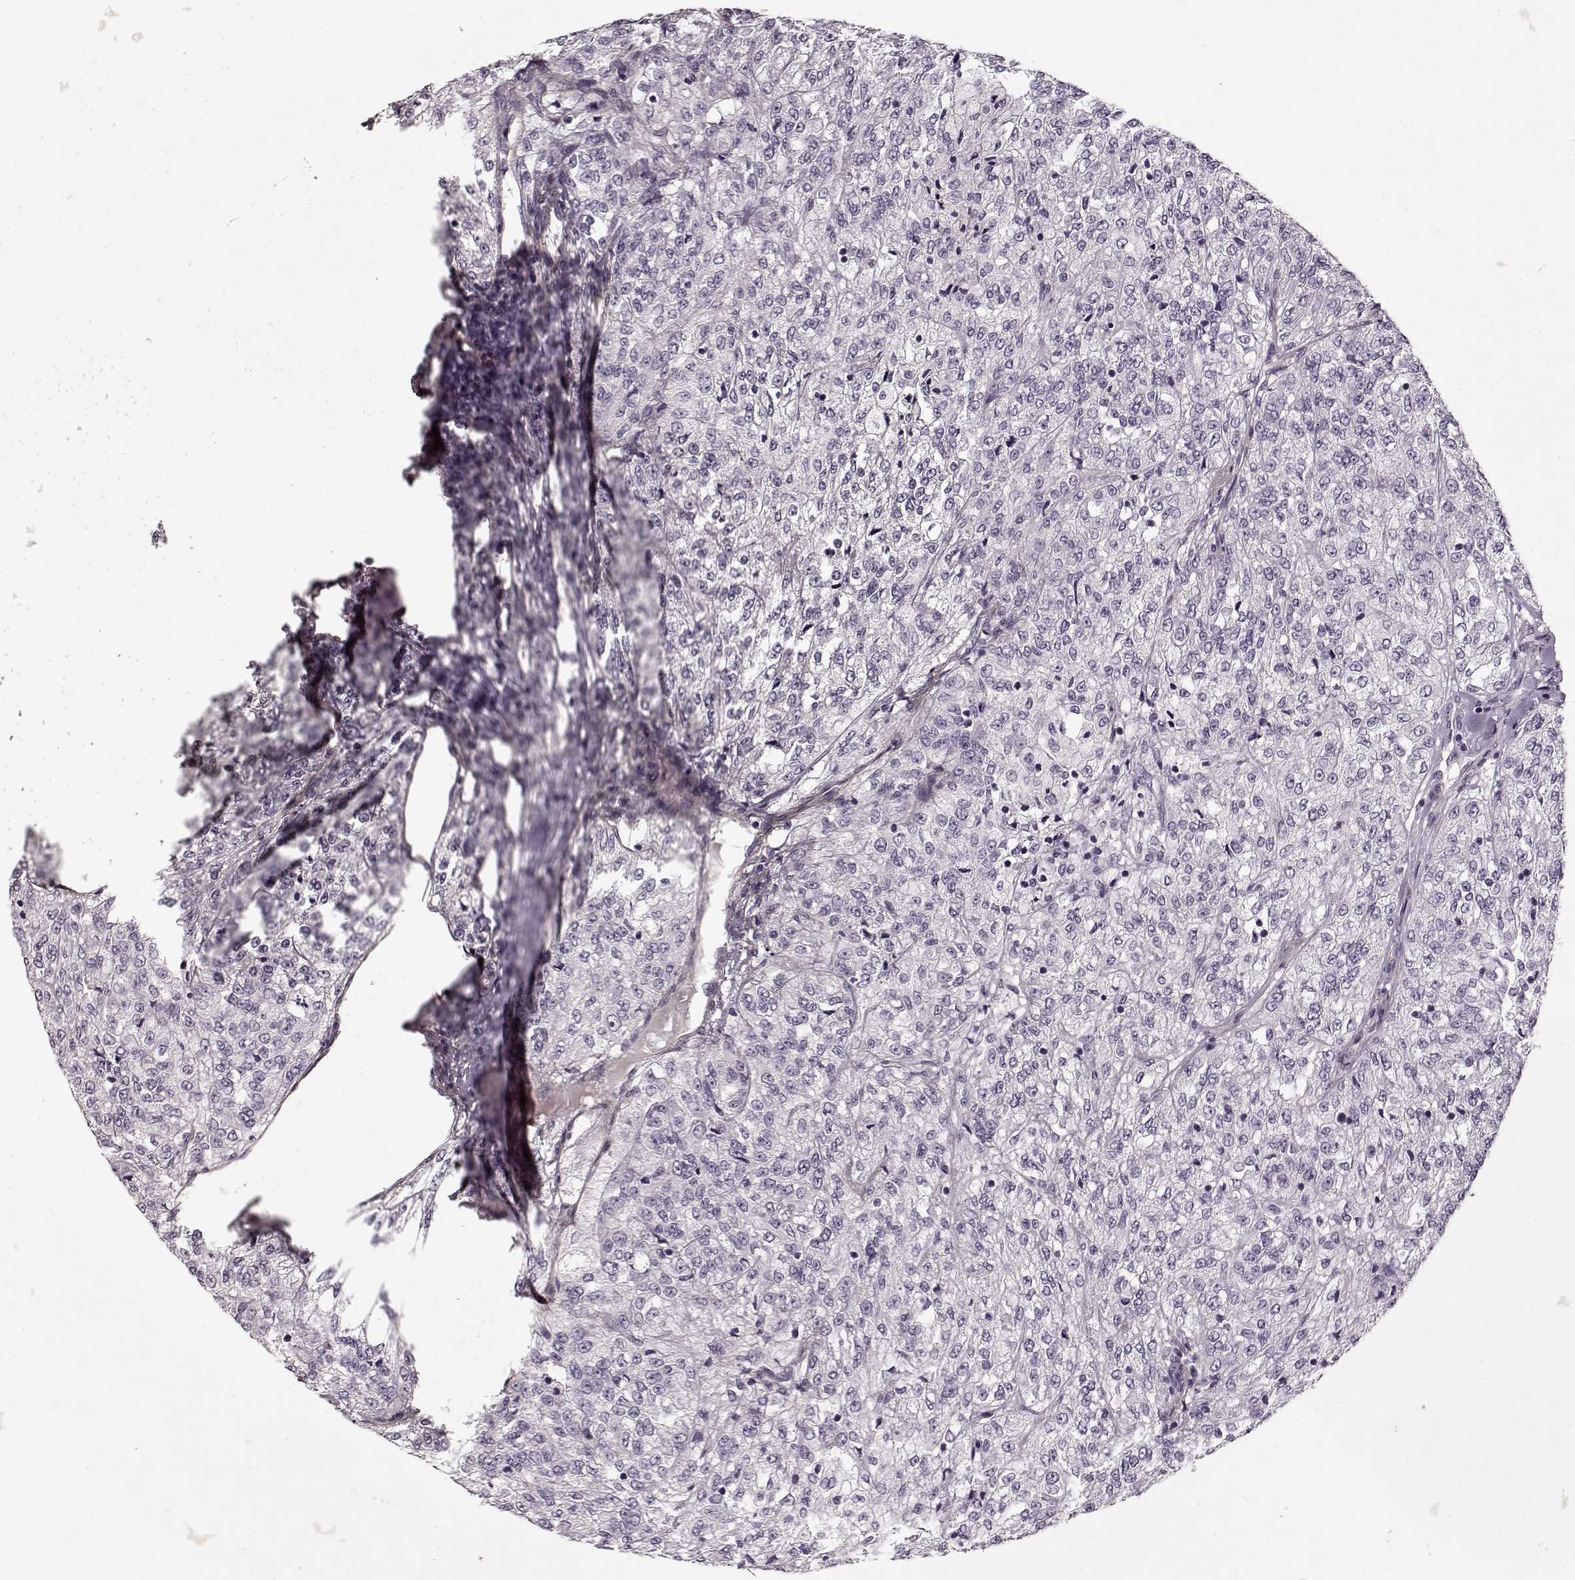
{"staining": {"intensity": "negative", "quantity": "none", "location": "none"}, "tissue": "renal cancer", "cell_type": "Tumor cells", "image_type": "cancer", "snomed": [{"axis": "morphology", "description": "Adenocarcinoma, NOS"}, {"axis": "topography", "description": "Kidney"}], "caption": "Renal cancer stained for a protein using immunohistochemistry (IHC) demonstrates no expression tumor cells.", "gene": "LAMB2", "patient": {"sex": "female", "age": 63}}